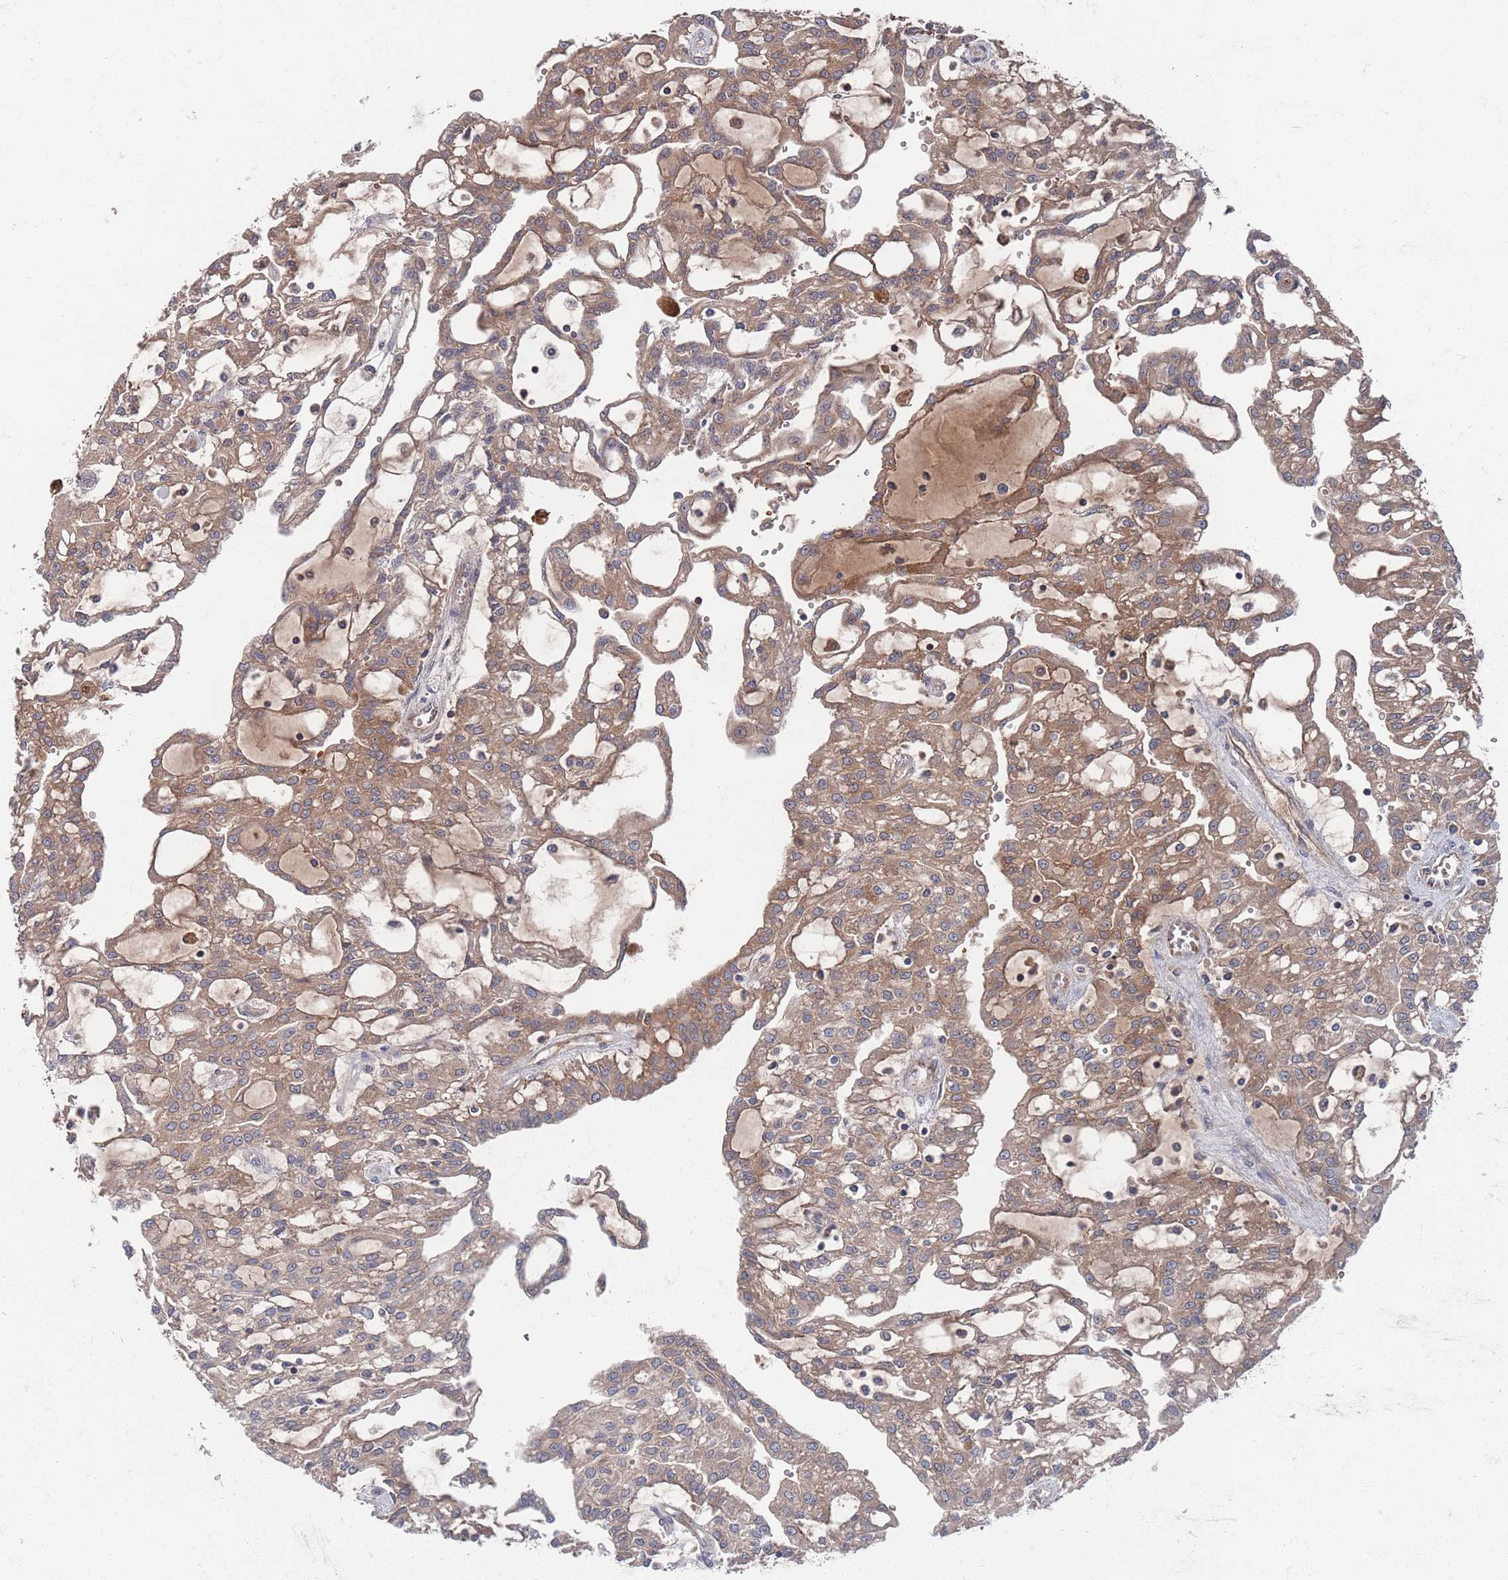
{"staining": {"intensity": "weak", "quantity": "25%-75%", "location": "cytoplasmic/membranous"}, "tissue": "renal cancer", "cell_type": "Tumor cells", "image_type": "cancer", "snomed": [{"axis": "morphology", "description": "Adenocarcinoma, NOS"}, {"axis": "topography", "description": "Kidney"}], "caption": "Approximately 25%-75% of tumor cells in renal adenocarcinoma demonstrate weak cytoplasmic/membranous protein staining as visualized by brown immunohistochemical staining.", "gene": "PLEKHA4", "patient": {"sex": "male", "age": 63}}